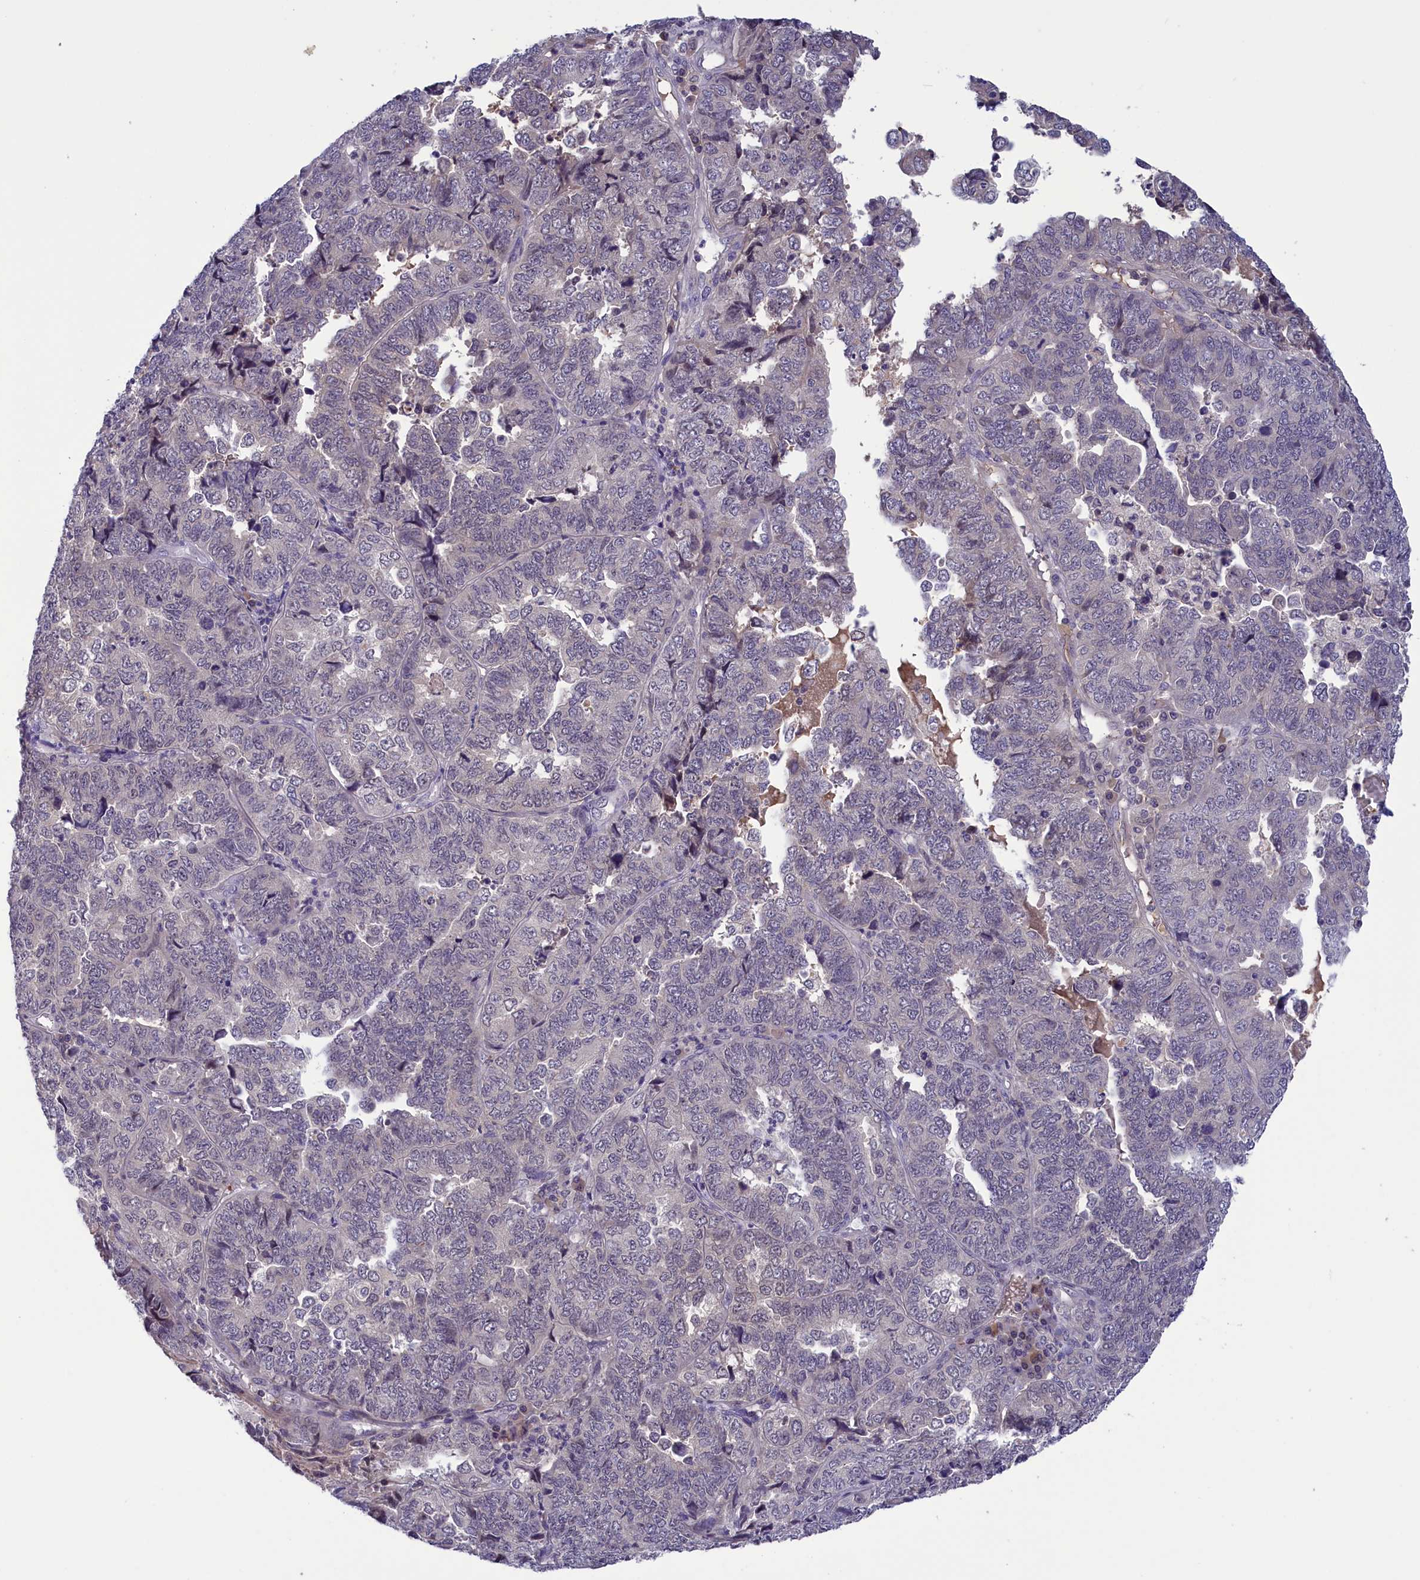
{"staining": {"intensity": "negative", "quantity": "none", "location": "none"}, "tissue": "endometrial cancer", "cell_type": "Tumor cells", "image_type": "cancer", "snomed": [{"axis": "morphology", "description": "Adenocarcinoma, NOS"}, {"axis": "topography", "description": "Endometrium"}], "caption": "DAB (3,3'-diaminobenzidine) immunohistochemical staining of endometrial cancer reveals no significant positivity in tumor cells.", "gene": "STYX", "patient": {"sex": "female", "age": 79}}